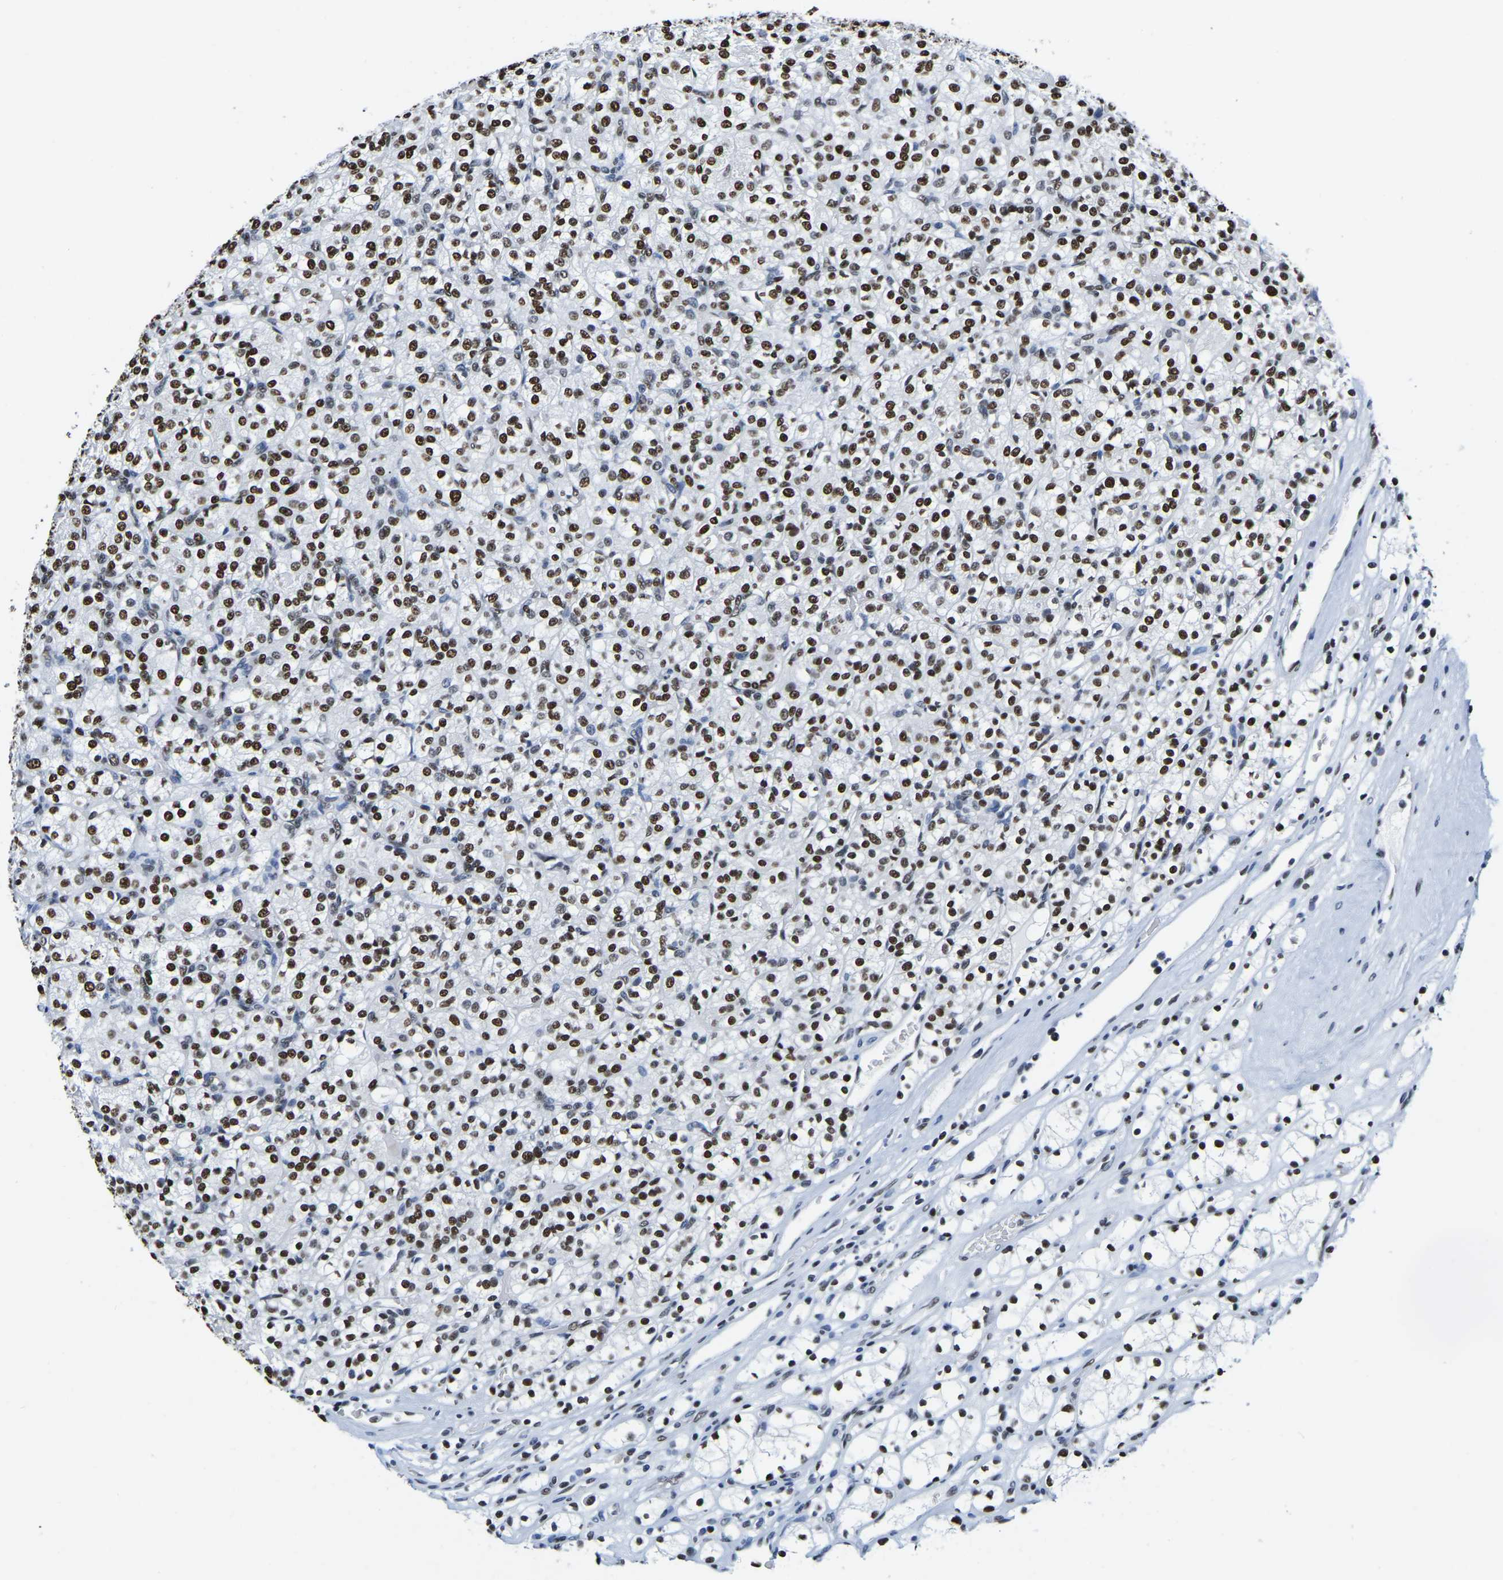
{"staining": {"intensity": "strong", "quantity": ">75%", "location": "nuclear"}, "tissue": "renal cancer", "cell_type": "Tumor cells", "image_type": "cancer", "snomed": [{"axis": "morphology", "description": "Adenocarcinoma, NOS"}, {"axis": "topography", "description": "Kidney"}], "caption": "This is an image of immunohistochemistry (IHC) staining of renal cancer (adenocarcinoma), which shows strong positivity in the nuclear of tumor cells.", "gene": "UBA1", "patient": {"sex": "male", "age": 77}}